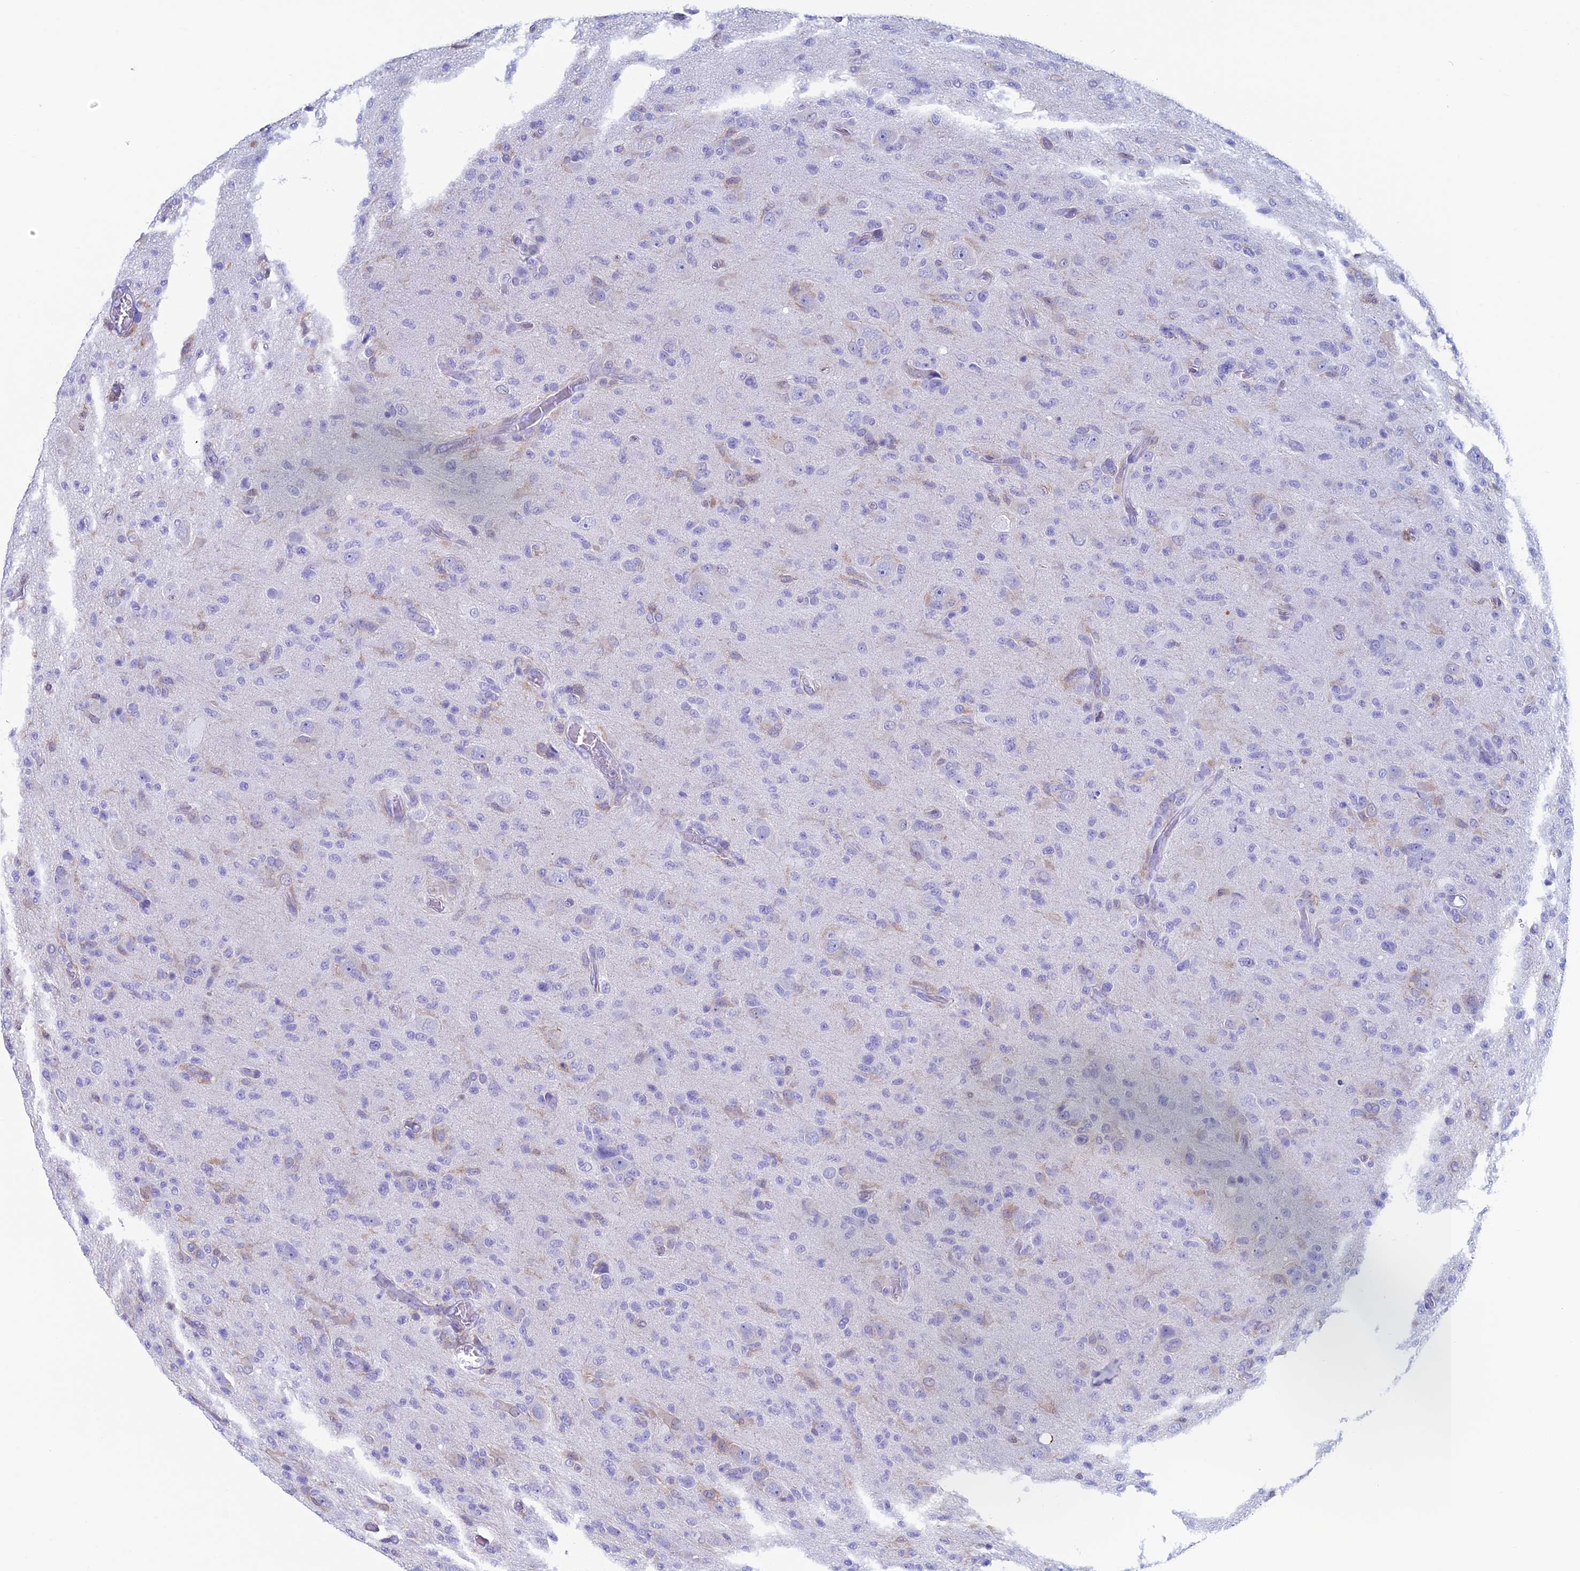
{"staining": {"intensity": "weak", "quantity": "<25%", "location": "cytoplasmic/membranous"}, "tissue": "glioma", "cell_type": "Tumor cells", "image_type": "cancer", "snomed": [{"axis": "morphology", "description": "Glioma, malignant, High grade"}, {"axis": "topography", "description": "Brain"}], "caption": "Human malignant glioma (high-grade) stained for a protein using IHC reveals no staining in tumor cells.", "gene": "KCNK17", "patient": {"sex": "female", "age": 57}}